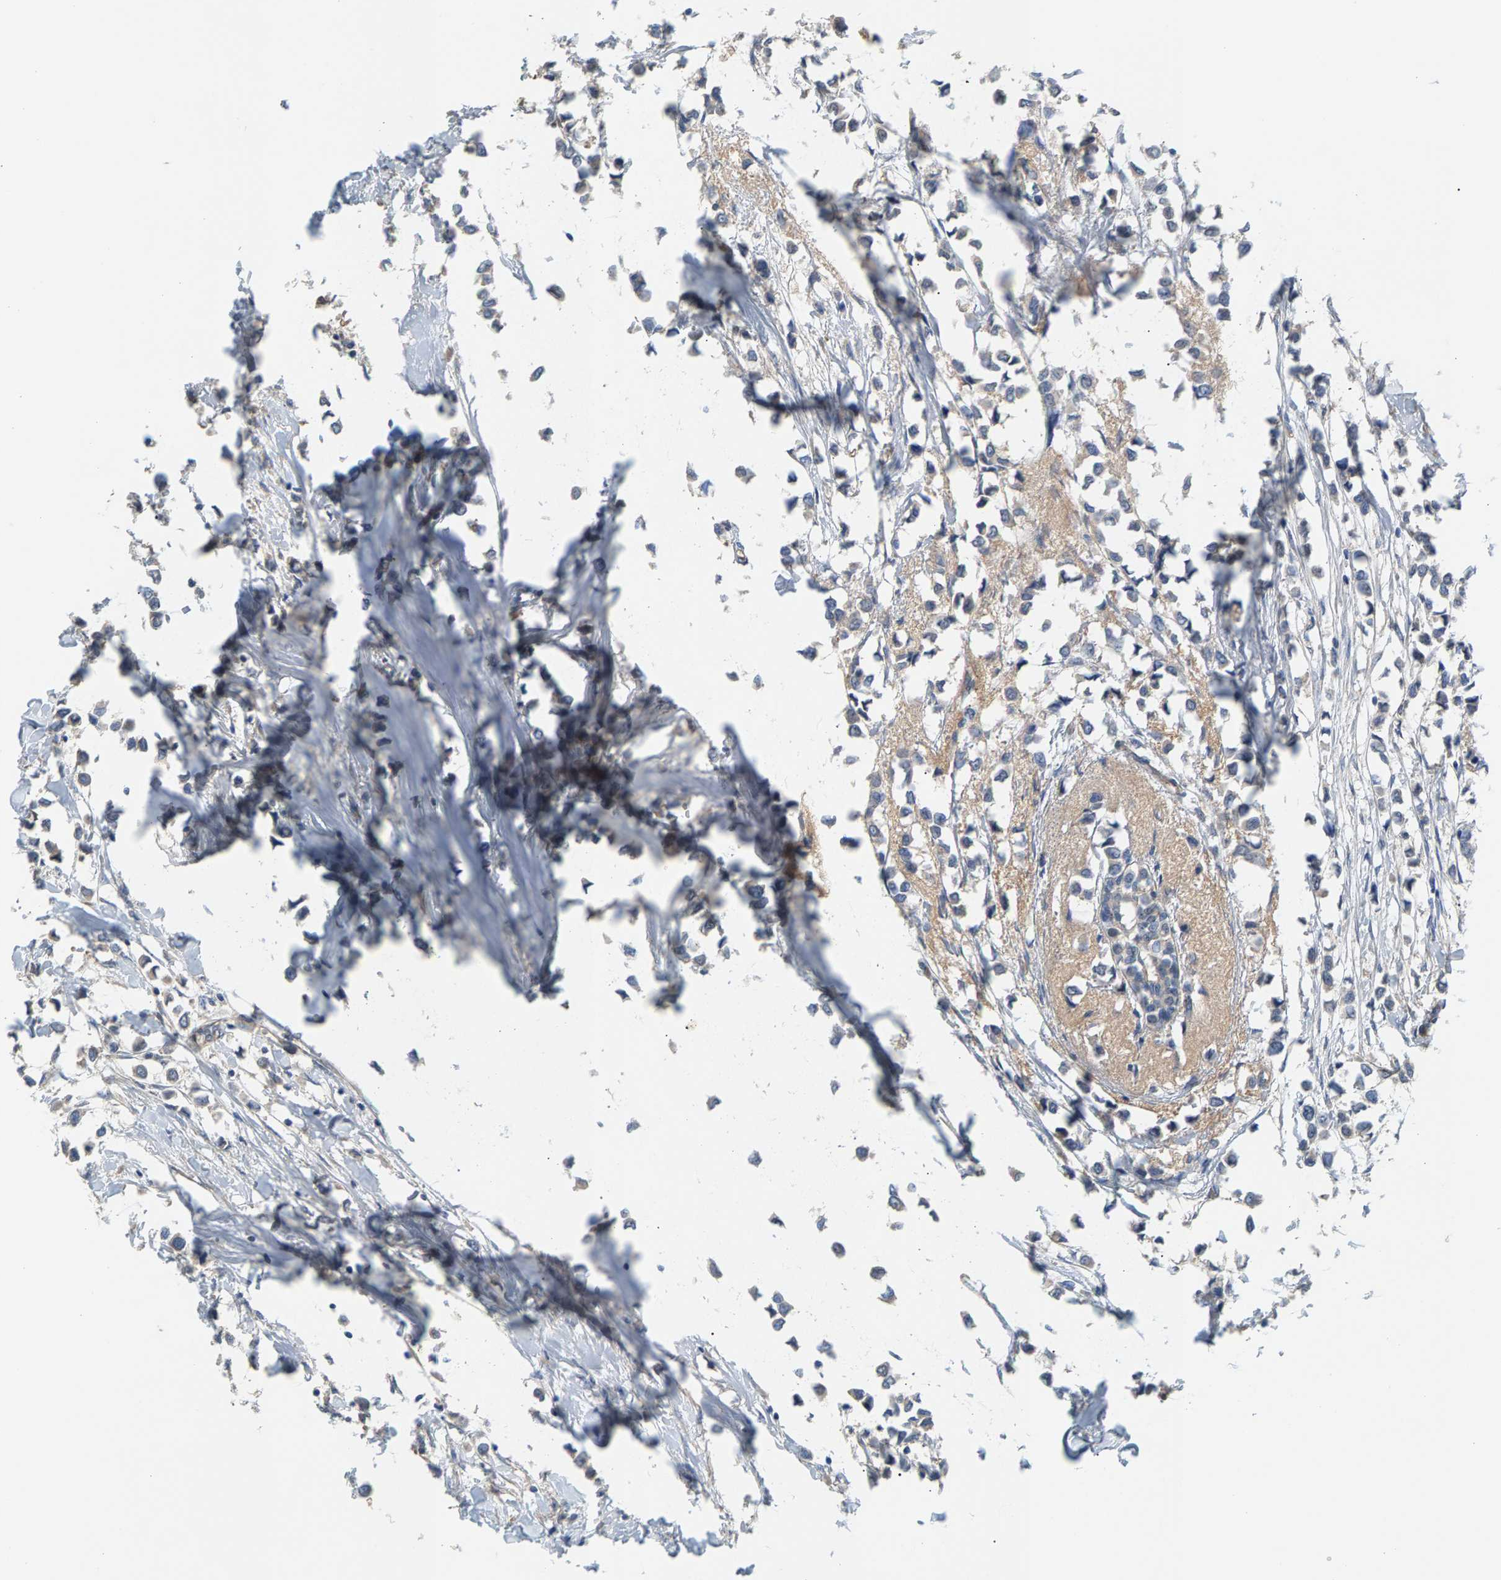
{"staining": {"intensity": "weak", "quantity": "<25%", "location": "cytoplasmic/membranous"}, "tissue": "breast cancer", "cell_type": "Tumor cells", "image_type": "cancer", "snomed": [{"axis": "morphology", "description": "Lobular carcinoma"}, {"axis": "topography", "description": "Breast"}], "caption": "DAB immunohistochemical staining of breast cancer (lobular carcinoma) exhibits no significant staining in tumor cells.", "gene": "KRTAP27-1", "patient": {"sex": "female", "age": 51}}